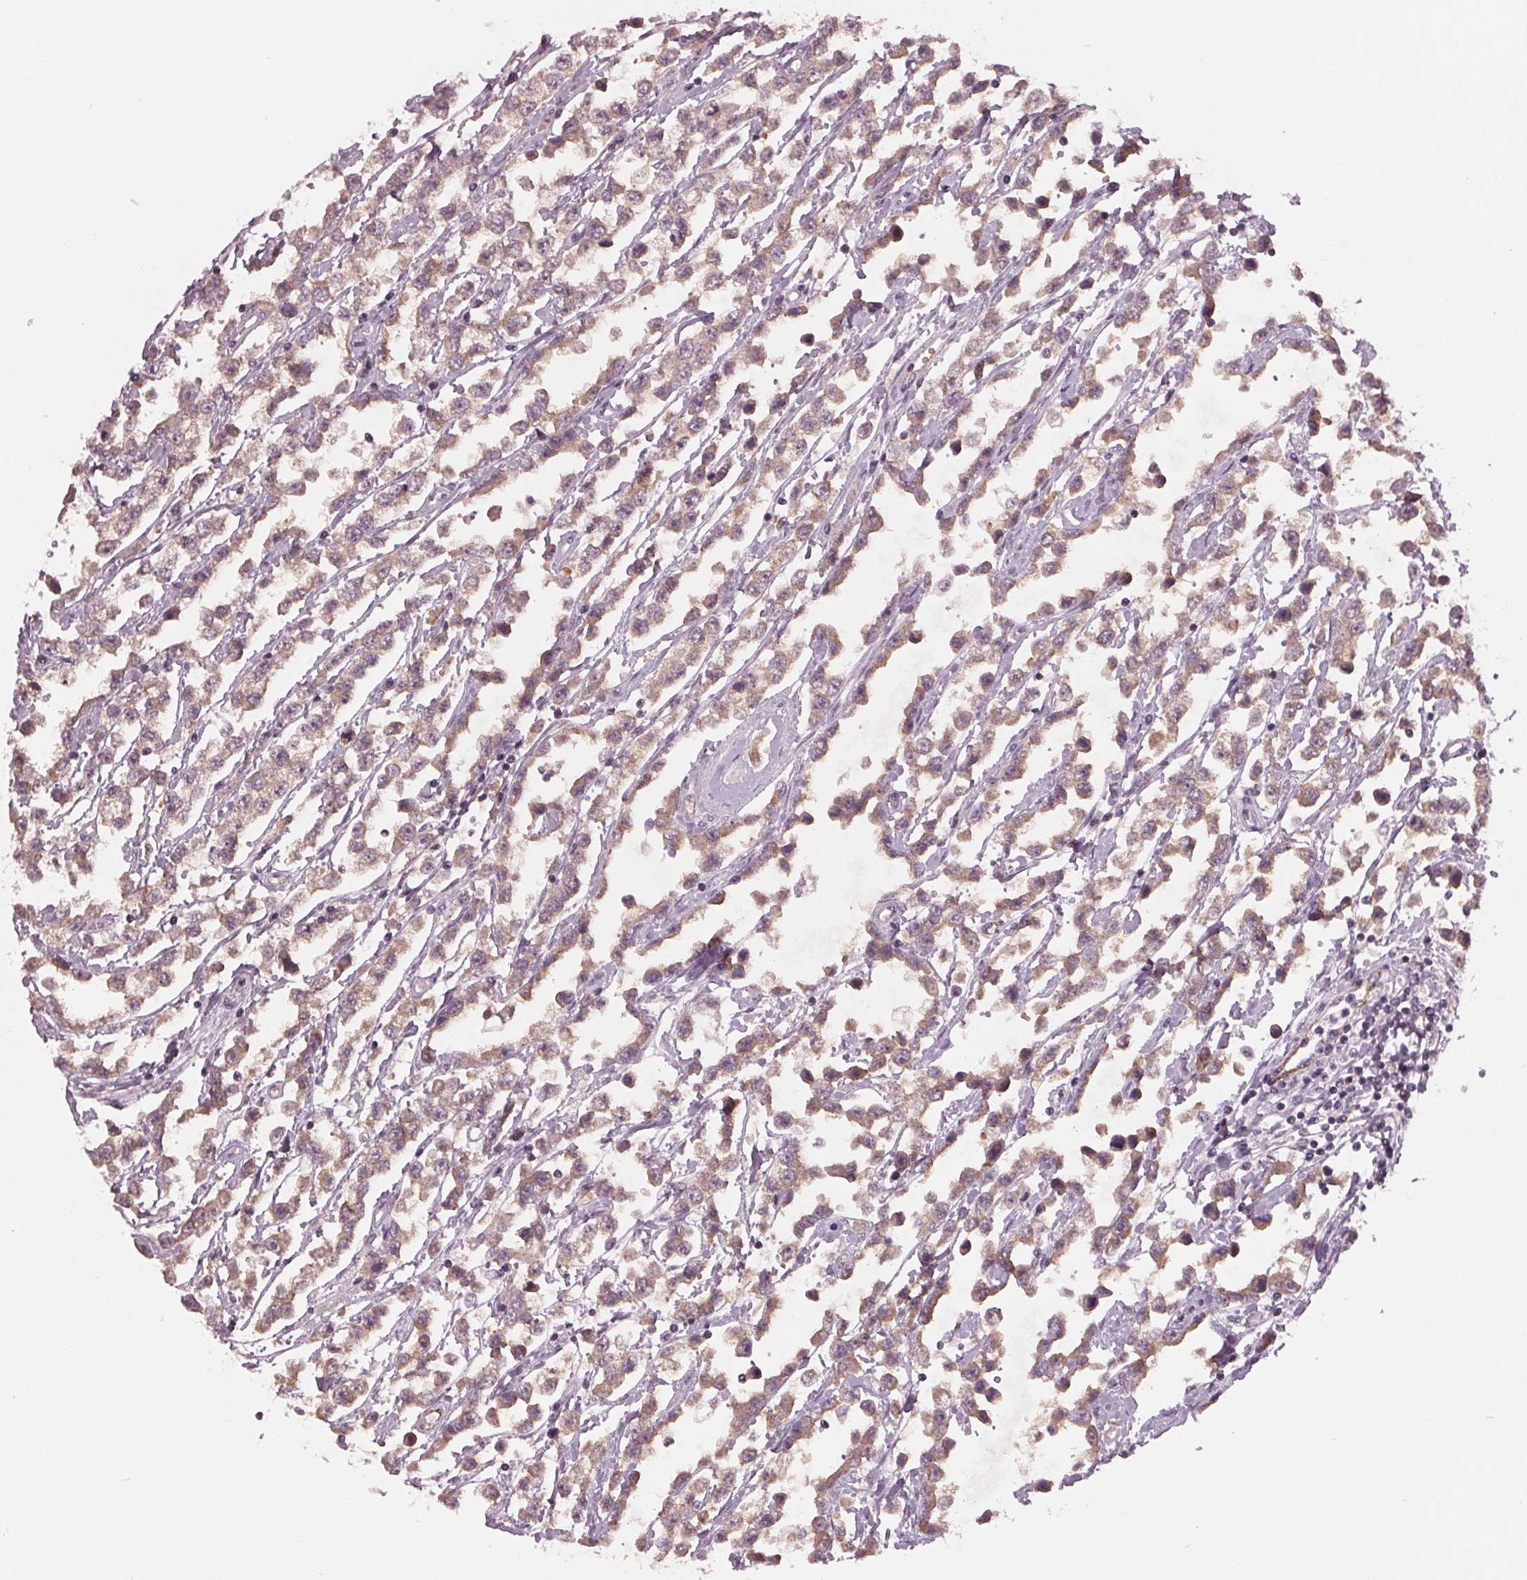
{"staining": {"intensity": "weak", "quantity": ">75%", "location": "cytoplasmic/membranous"}, "tissue": "testis cancer", "cell_type": "Tumor cells", "image_type": "cancer", "snomed": [{"axis": "morphology", "description": "Seminoma, NOS"}, {"axis": "topography", "description": "Testis"}], "caption": "Immunohistochemical staining of seminoma (testis) shows low levels of weak cytoplasmic/membranous expression in about >75% of tumor cells.", "gene": "ZNF605", "patient": {"sex": "male", "age": 34}}